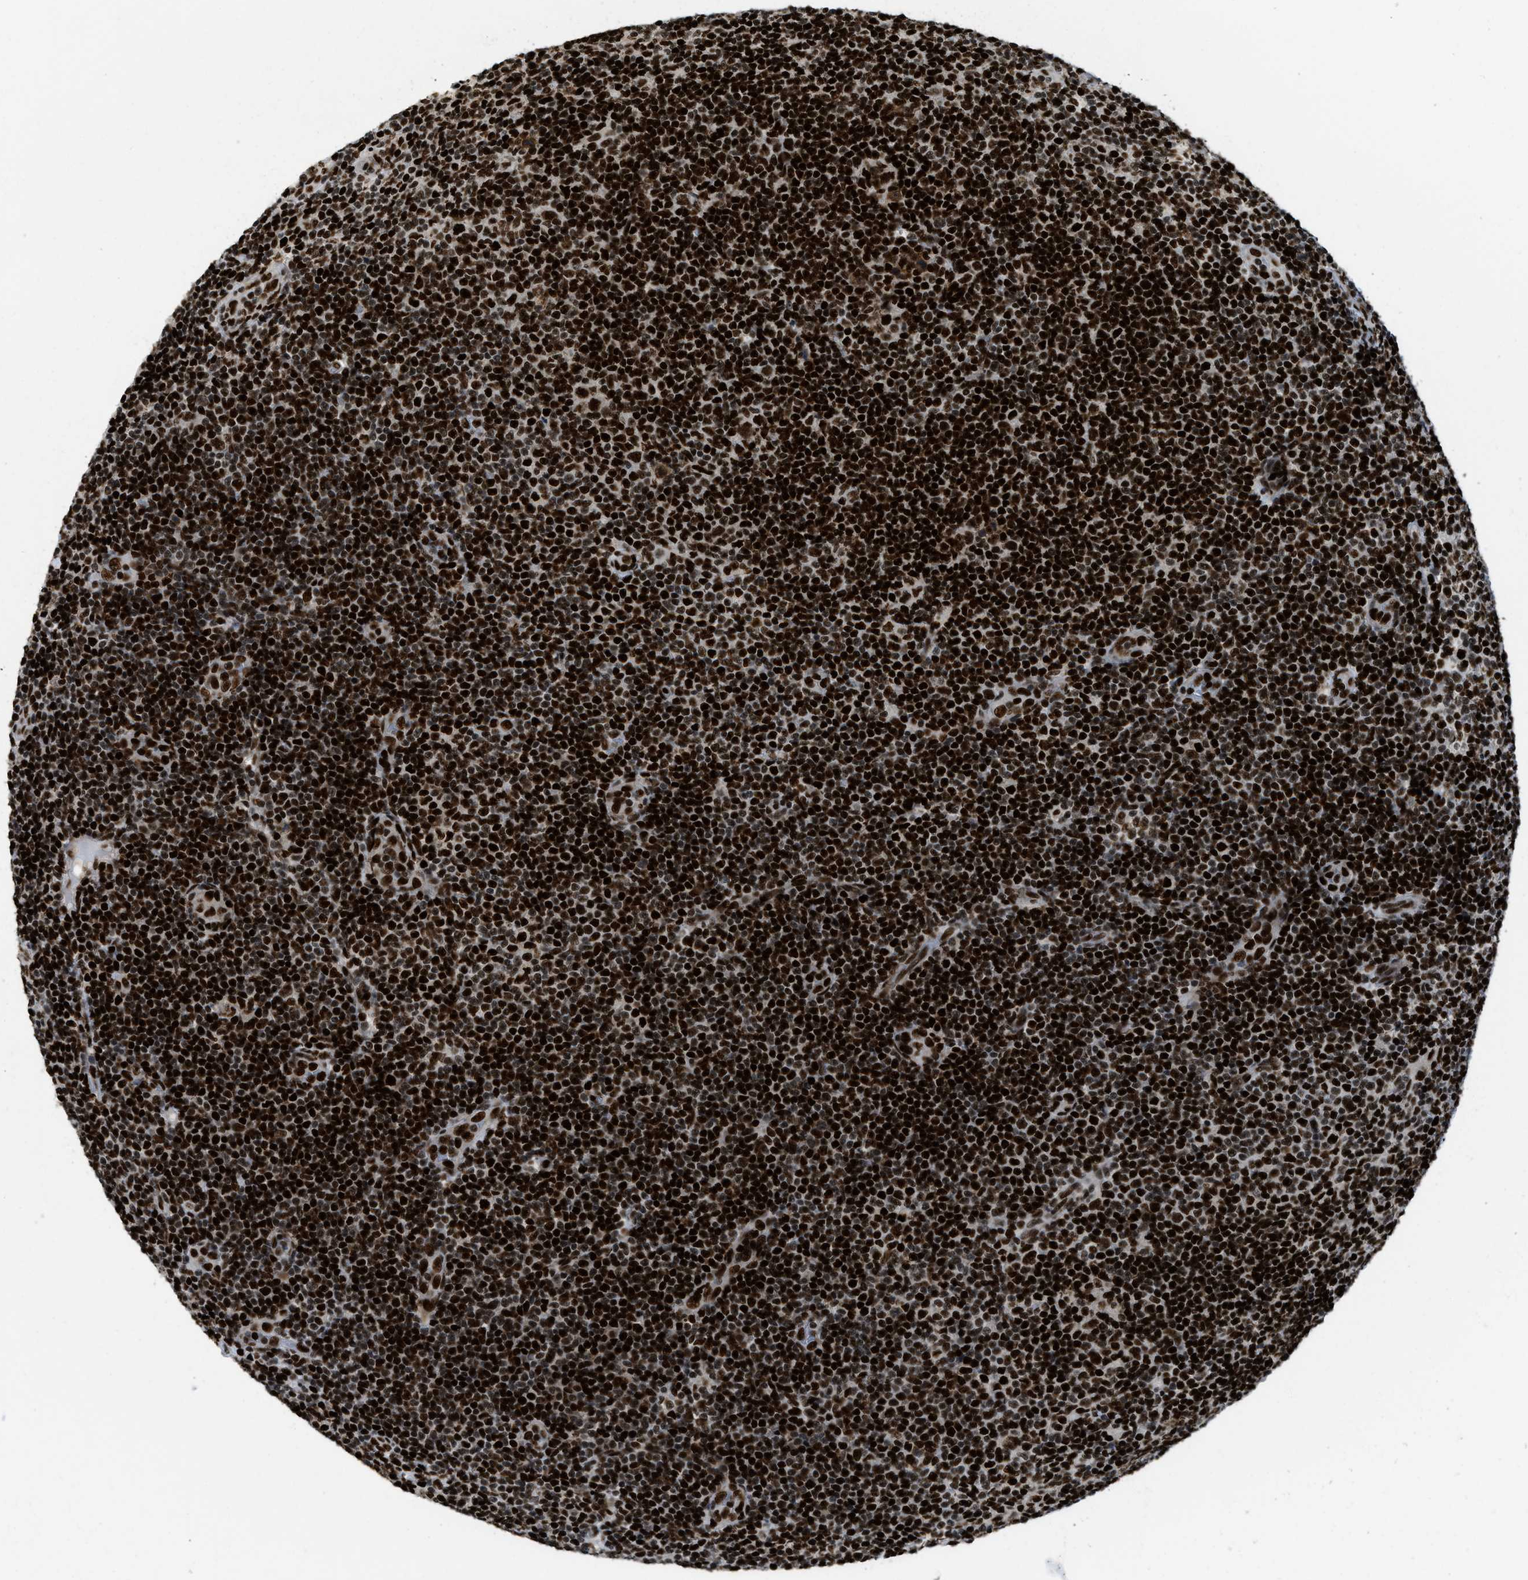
{"staining": {"intensity": "strong", "quantity": ">75%", "location": "nuclear"}, "tissue": "lymphoma", "cell_type": "Tumor cells", "image_type": "cancer", "snomed": [{"axis": "morphology", "description": "Malignant lymphoma, non-Hodgkin's type, Low grade"}, {"axis": "topography", "description": "Lymph node"}], "caption": "Immunohistochemical staining of lymphoma displays high levels of strong nuclear expression in about >75% of tumor cells.", "gene": "RFX5", "patient": {"sex": "male", "age": 83}}